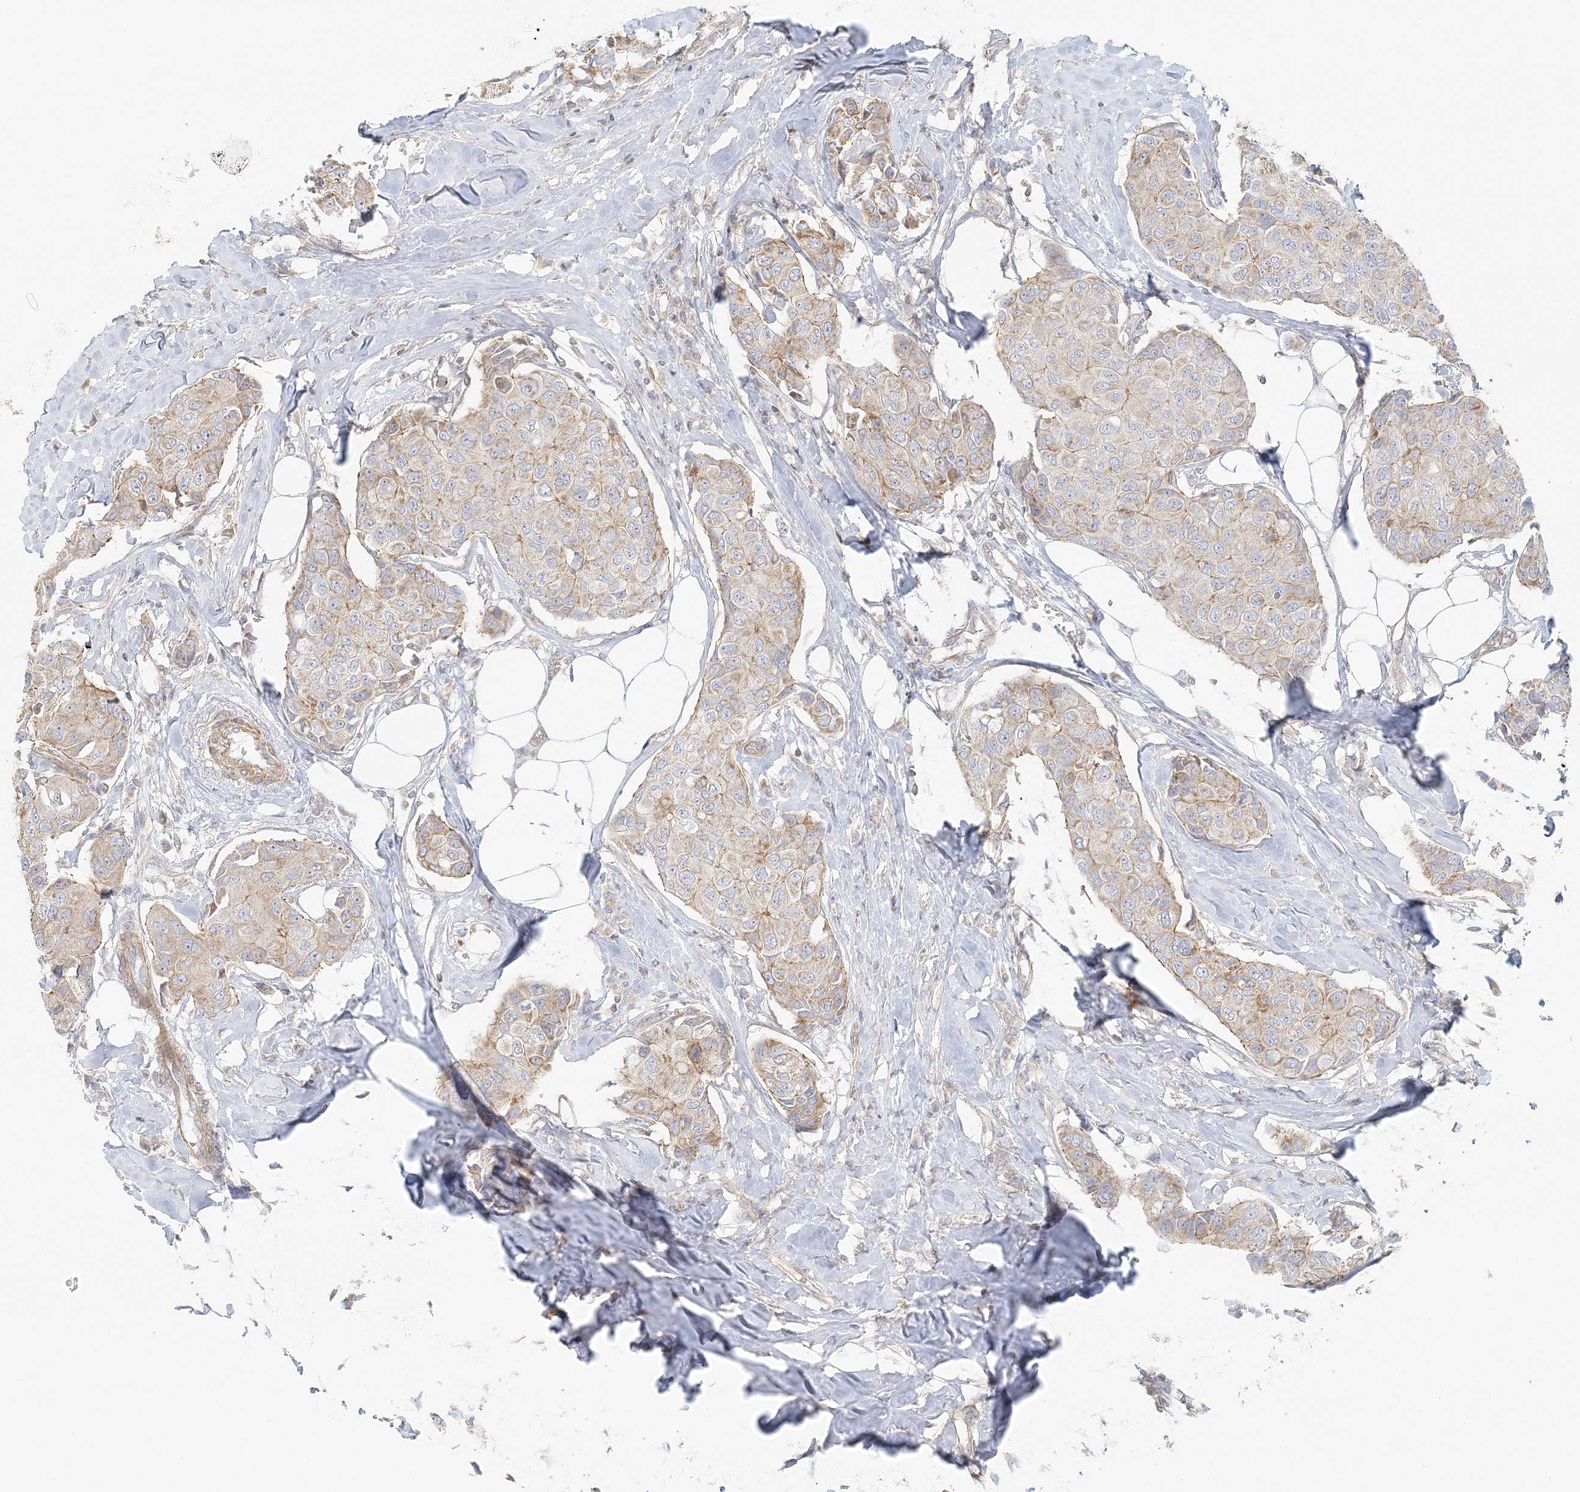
{"staining": {"intensity": "weak", "quantity": "25%-75%", "location": "cytoplasmic/membranous"}, "tissue": "breast cancer", "cell_type": "Tumor cells", "image_type": "cancer", "snomed": [{"axis": "morphology", "description": "Duct carcinoma"}, {"axis": "topography", "description": "Breast"}], "caption": "Weak cytoplasmic/membranous protein positivity is seen in about 25%-75% of tumor cells in infiltrating ductal carcinoma (breast).", "gene": "KIAA0232", "patient": {"sex": "female", "age": 80}}